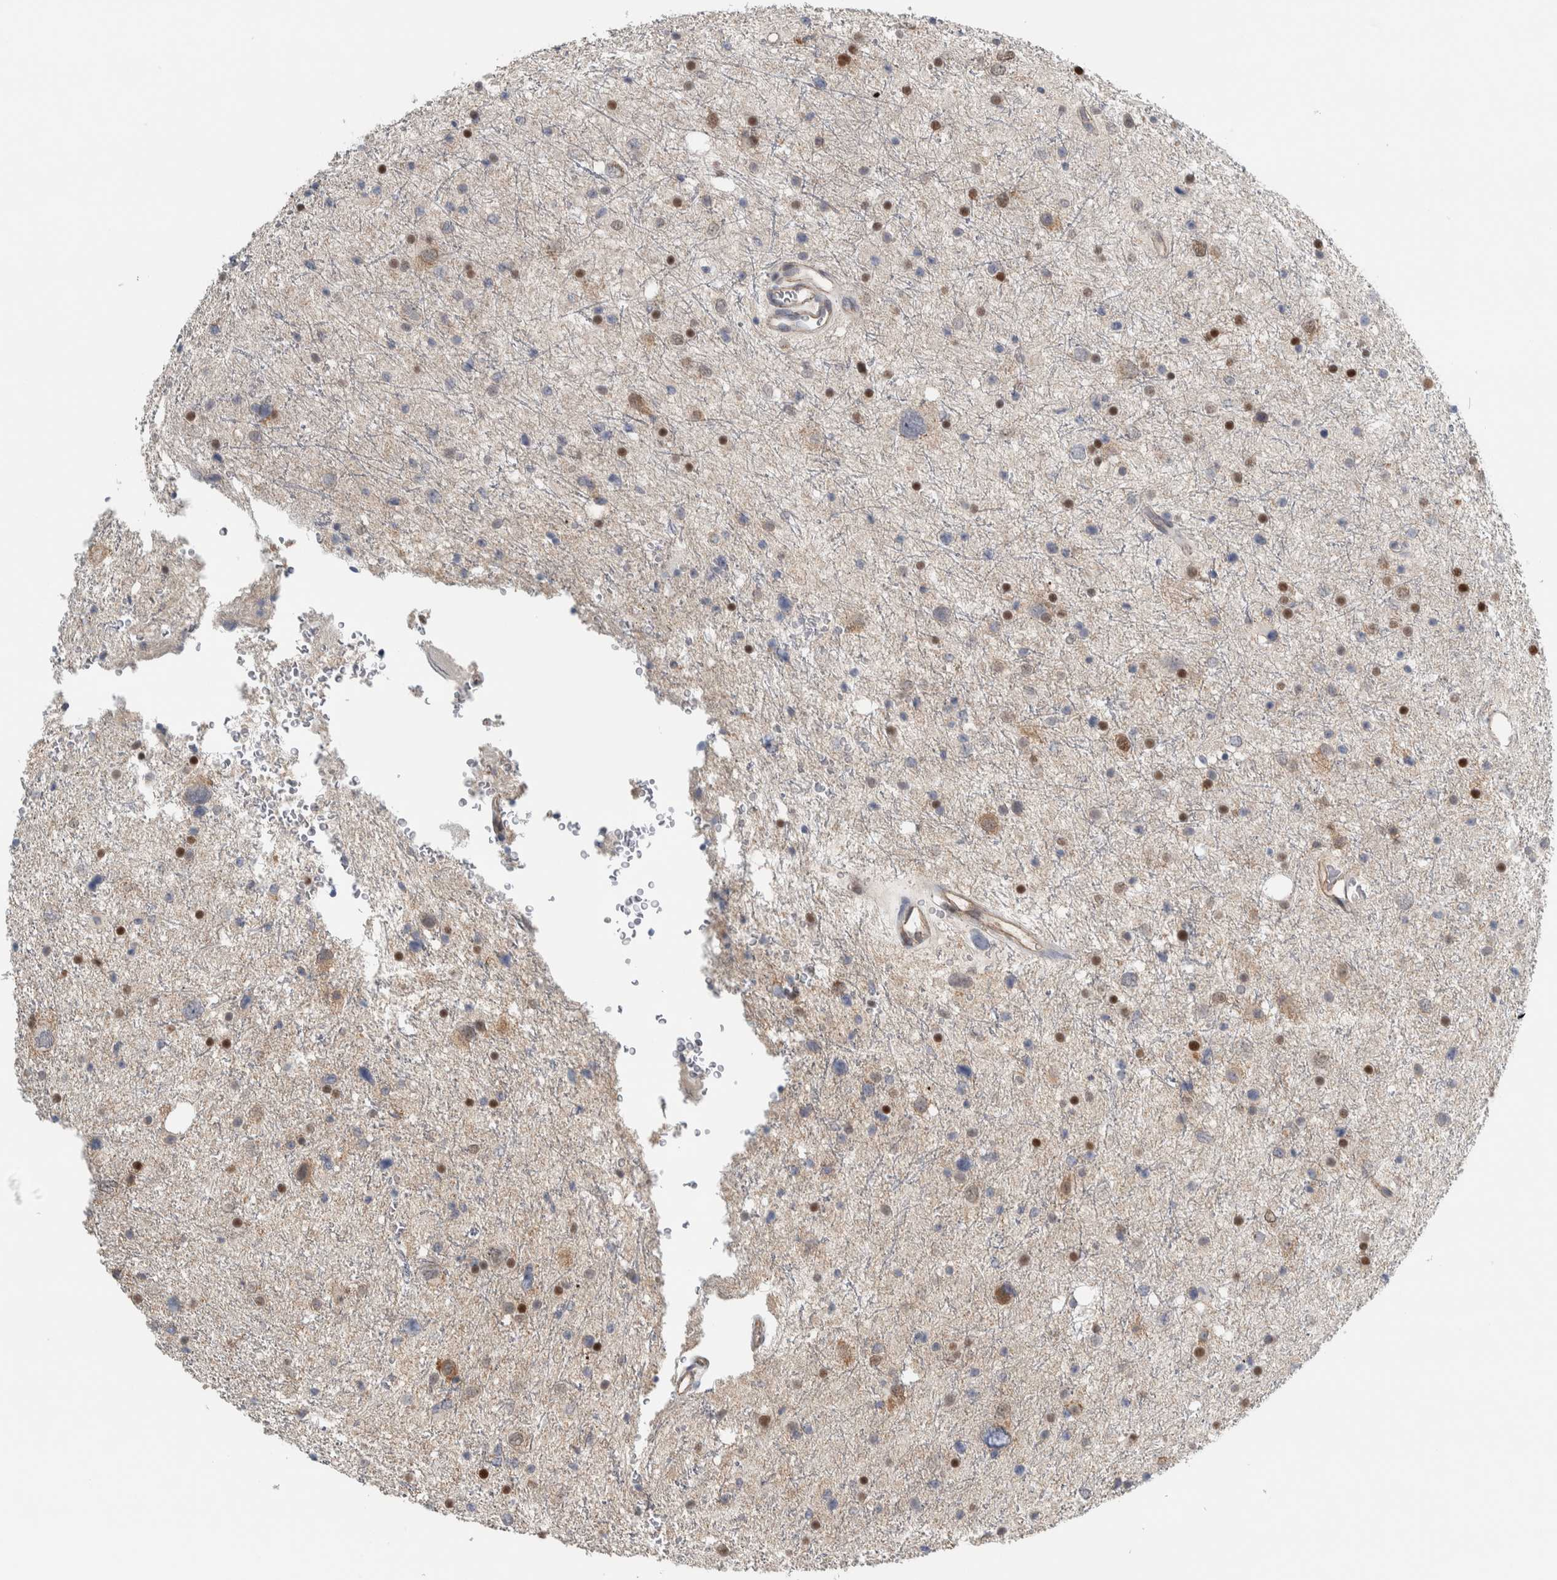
{"staining": {"intensity": "strong", "quantity": "<25%", "location": "nuclear"}, "tissue": "glioma", "cell_type": "Tumor cells", "image_type": "cancer", "snomed": [{"axis": "morphology", "description": "Glioma, malignant, Low grade"}, {"axis": "topography", "description": "Brain"}], "caption": "Immunohistochemical staining of human glioma displays strong nuclear protein expression in approximately <25% of tumor cells.", "gene": "ADPRM", "patient": {"sex": "female", "age": 37}}